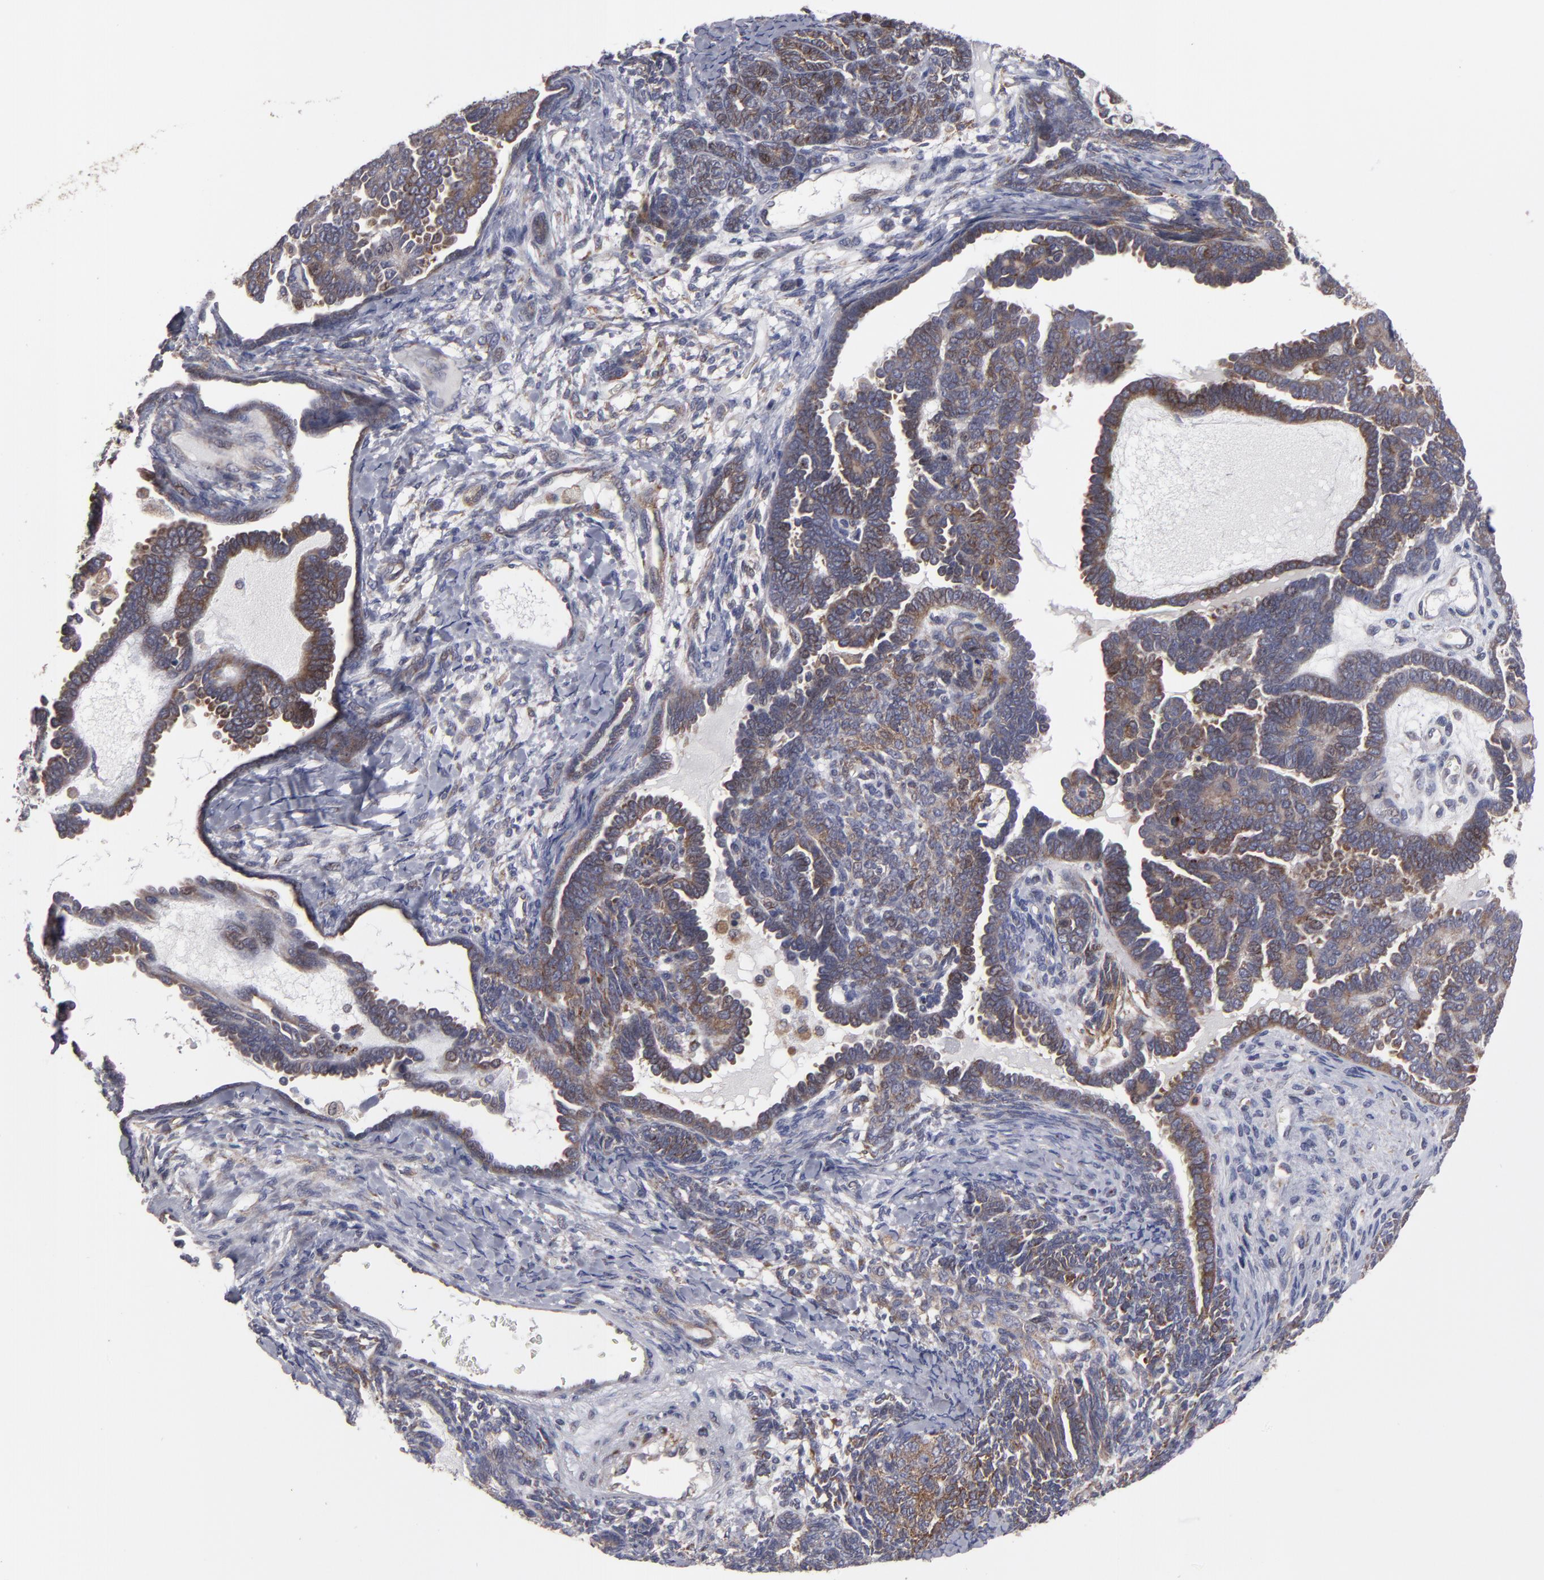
{"staining": {"intensity": "weak", "quantity": ">75%", "location": "cytoplasmic/membranous"}, "tissue": "endometrial cancer", "cell_type": "Tumor cells", "image_type": "cancer", "snomed": [{"axis": "morphology", "description": "Neoplasm, malignant, NOS"}, {"axis": "topography", "description": "Endometrium"}], "caption": "Weak cytoplasmic/membranous expression is seen in about >75% of tumor cells in endometrial neoplasm (malignant).", "gene": "SND1", "patient": {"sex": "female", "age": 74}}